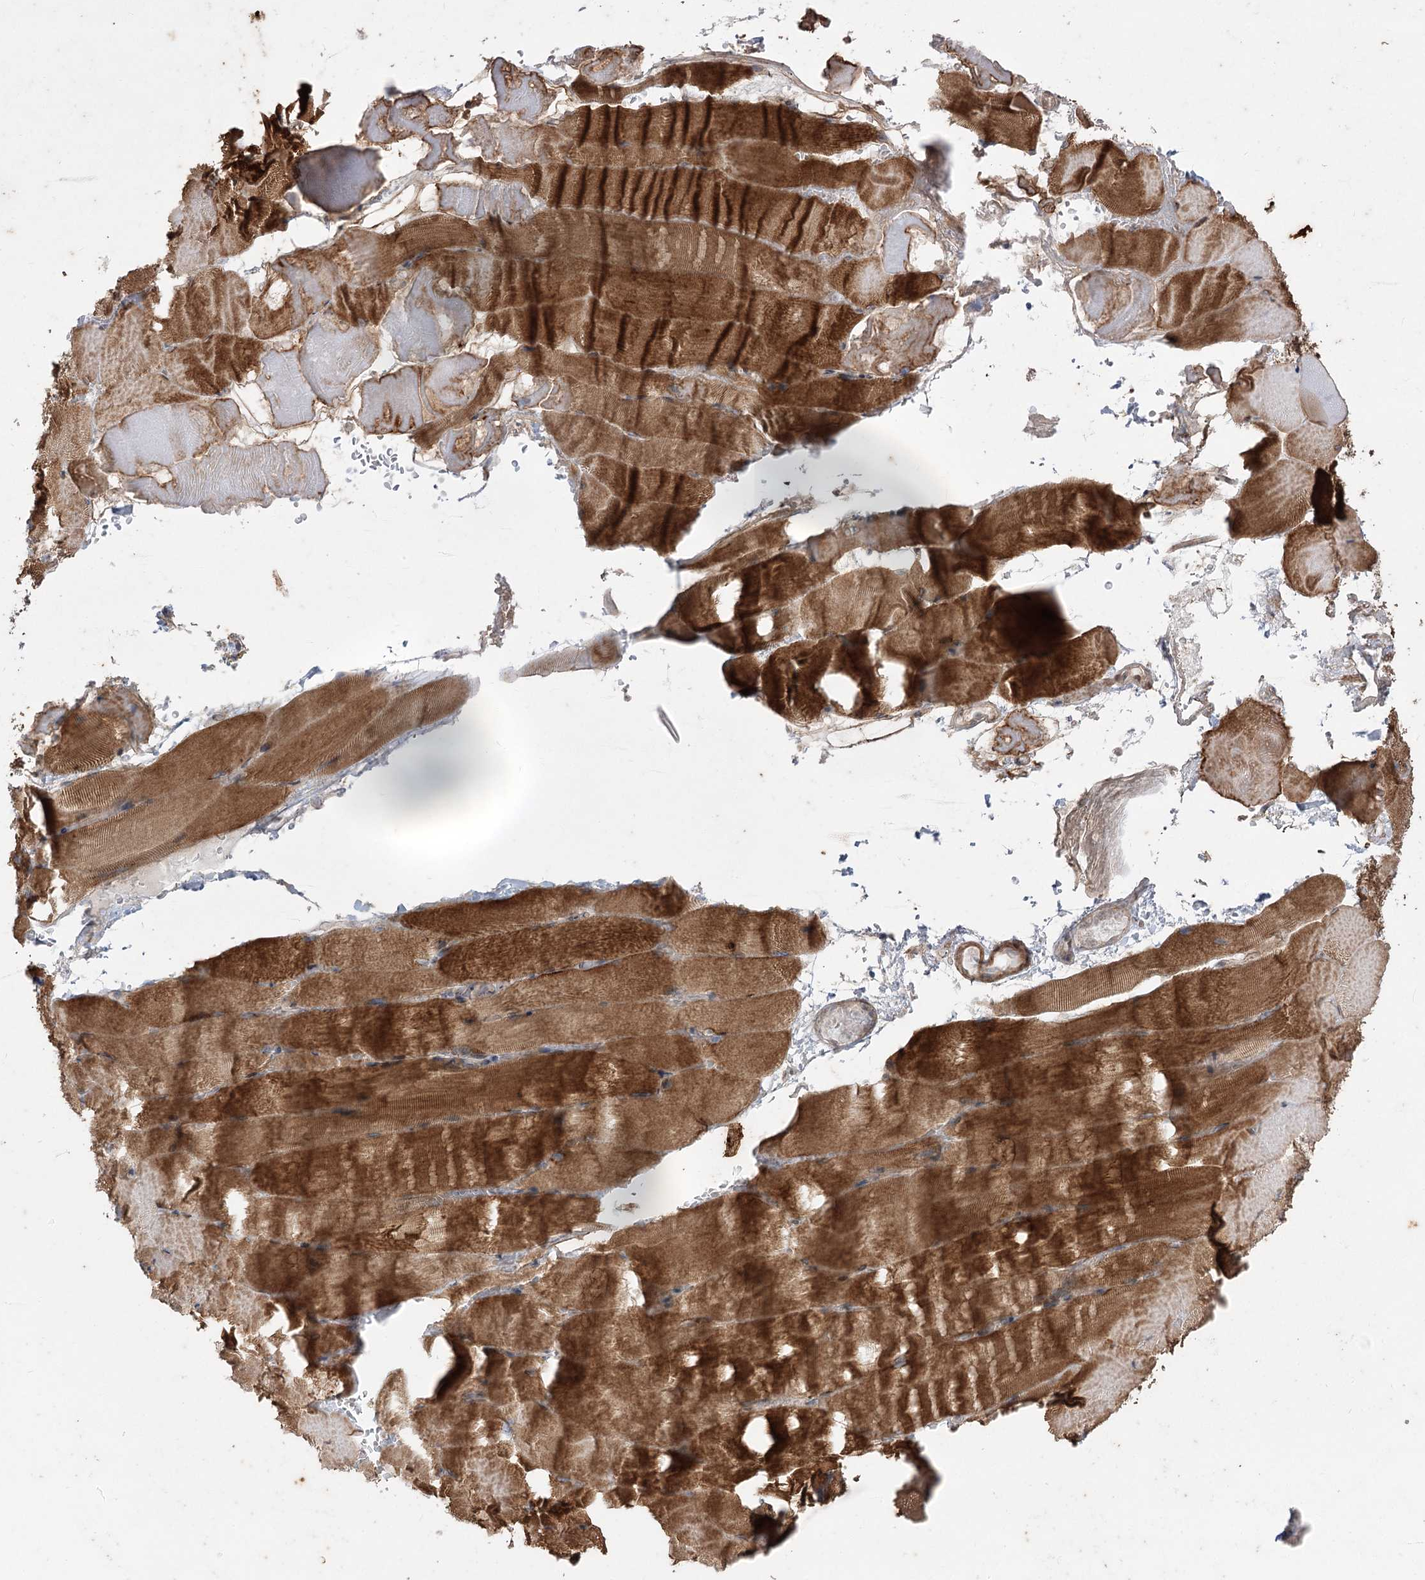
{"staining": {"intensity": "strong", "quantity": ">75%", "location": "cytoplasmic/membranous"}, "tissue": "skeletal muscle", "cell_type": "Myocytes", "image_type": "normal", "snomed": [{"axis": "morphology", "description": "Normal tissue, NOS"}, {"axis": "topography", "description": "Skeletal muscle"}, {"axis": "topography", "description": "Parathyroid gland"}], "caption": "Protein expression analysis of benign skeletal muscle displays strong cytoplasmic/membranous expression in about >75% of myocytes.", "gene": "ZSCAN23", "patient": {"sex": "female", "age": 37}}